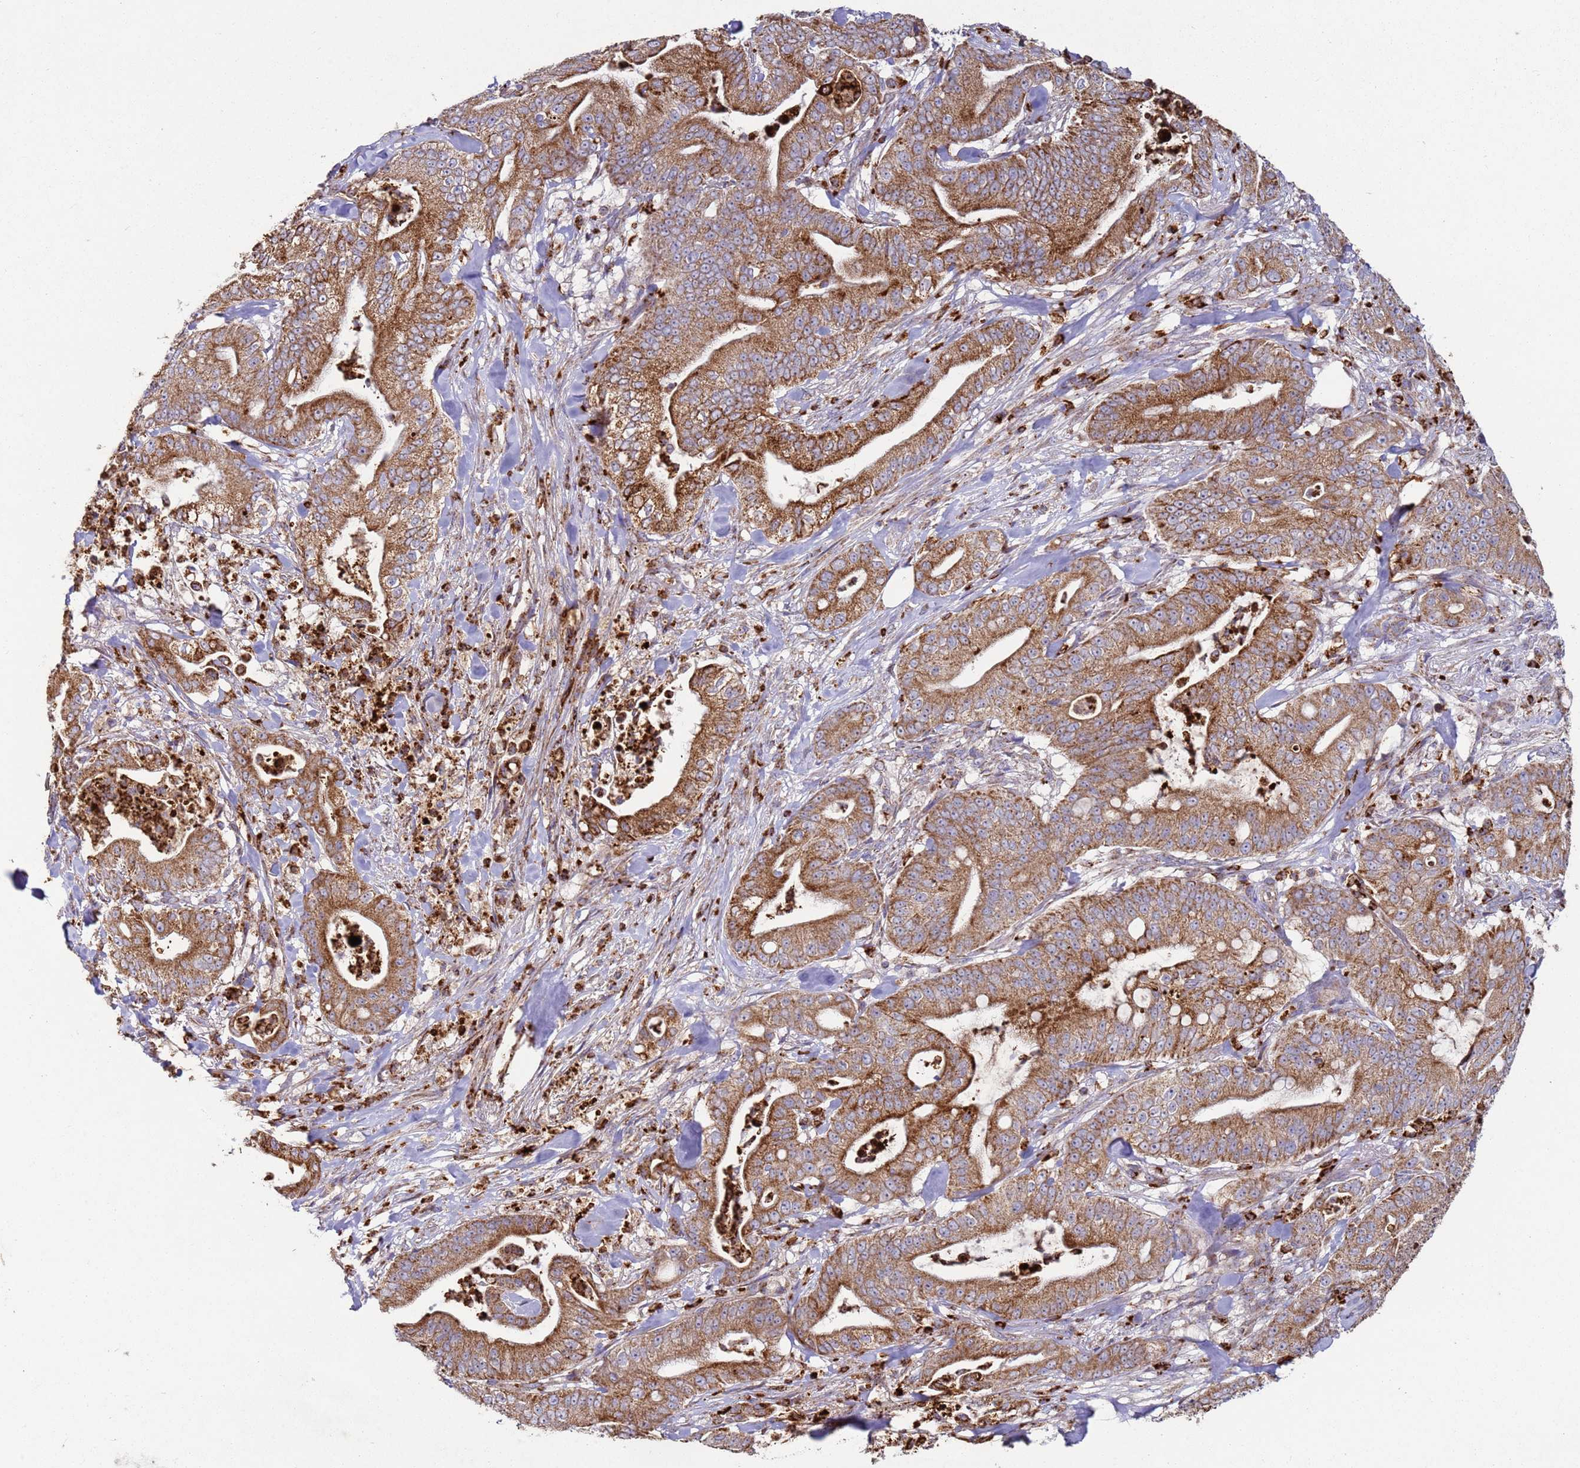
{"staining": {"intensity": "moderate", "quantity": ">75%", "location": "cytoplasmic/membranous"}, "tissue": "pancreatic cancer", "cell_type": "Tumor cells", "image_type": "cancer", "snomed": [{"axis": "morphology", "description": "Adenocarcinoma, NOS"}, {"axis": "topography", "description": "Pancreas"}], "caption": "Immunohistochemistry (IHC) image of pancreatic adenocarcinoma stained for a protein (brown), which reveals medium levels of moderate cytoplasmic/membranous expression in approximately >75% of tumor cells.", "gene": "FBXO33", "patient": {"sex": "male", "age": 71}}